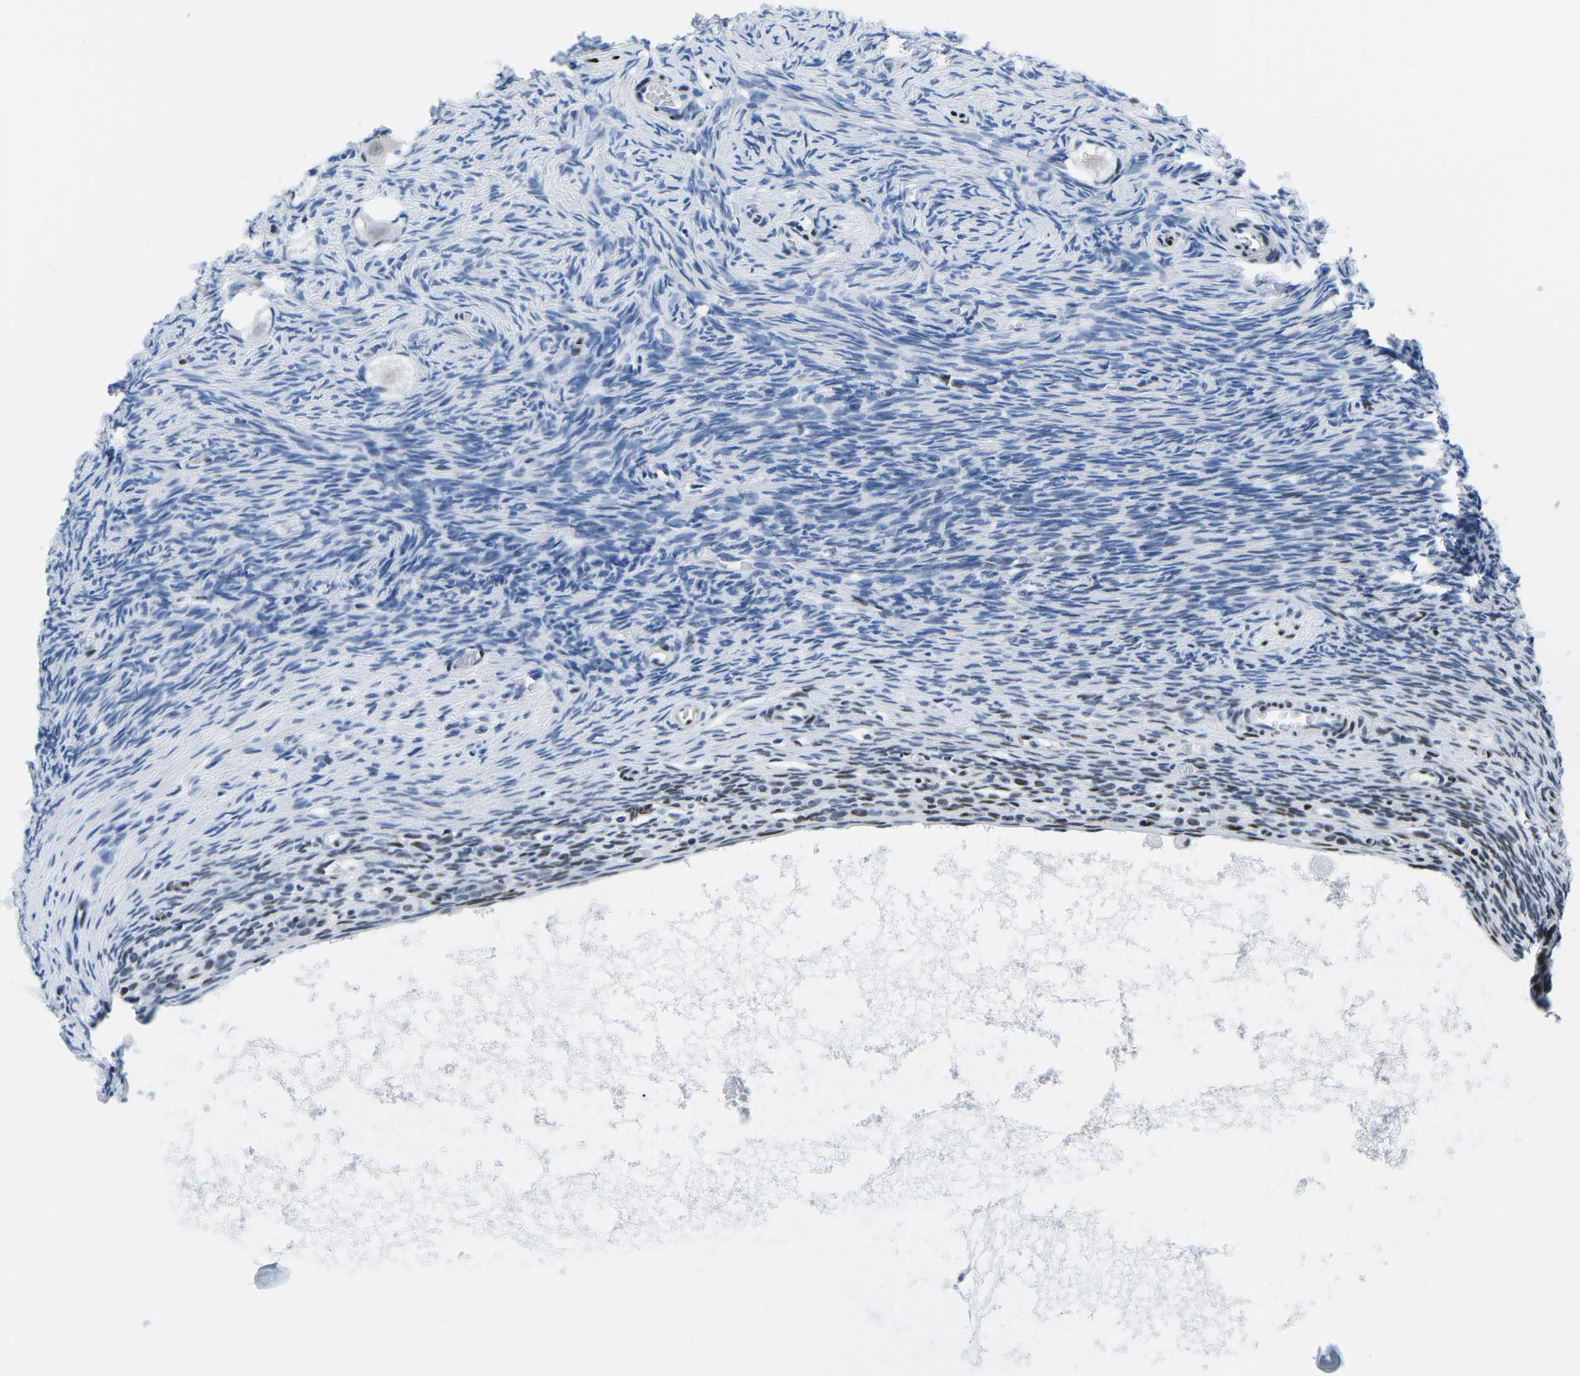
{"staining": {"intensity": "negative", "quantity": "none", "location": "none"}, "tissue": "ovary", "cell_type": "Follicle cells", "image_type": "normal", "snomed": [{"axis": "morphology", "description": "Normal tissue, NOS"}, {"axis": "topography", "description": "Ovary"}], "caption": "IHC of unremarkable ovary reveals no expression in follicle cells.", "gene": "ATF1", "patient": {"sex": "female", "age": 27}}